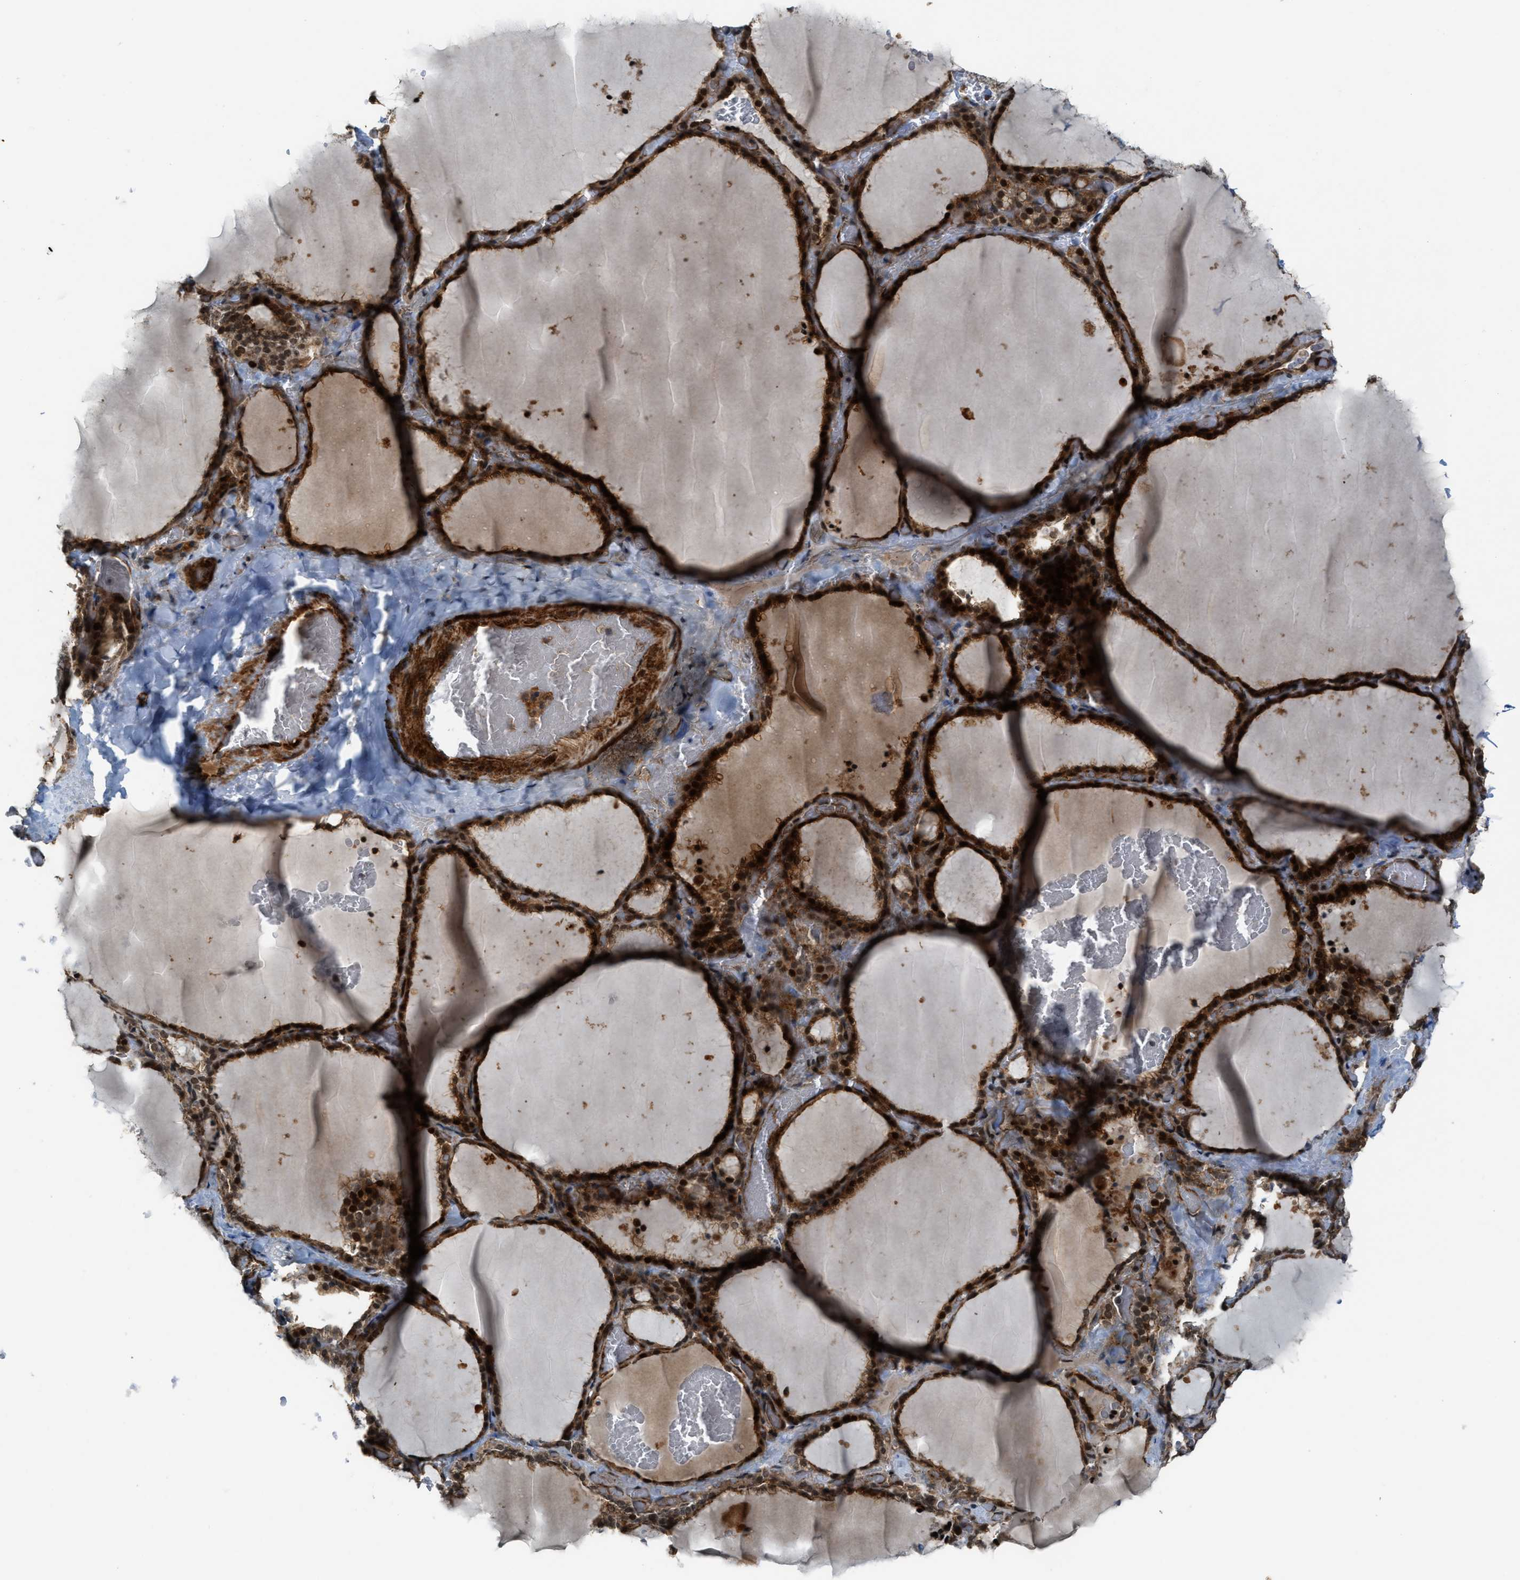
{"staining": {"intensity": "strong", "quantity": ">75%", "location": "cytoplasmic/membranous,nuclear"}, "tissue": "thyroid gland", "cell_type": "Glandular cells", "image_type": "normal", "snomed": [{"axis": "morphology", "description": "Normal tissue, NOS"}, {"axis": "topography", "description": "Thyroid gland"}], "caption": "DAB immunohistochemical staining of benign human thyroid gland exhibits strong cytoplasmic/membranous,nuclear protein positivity in about >75% of glandular cells. (Stains: DAB (3,3'-diaminobenzidine) in brown, nuclei in blue, Microscopy: brightfield microscopy at high magnification).", "gene": "DPF2", "patient": {"sex": "female", "age": 22}}